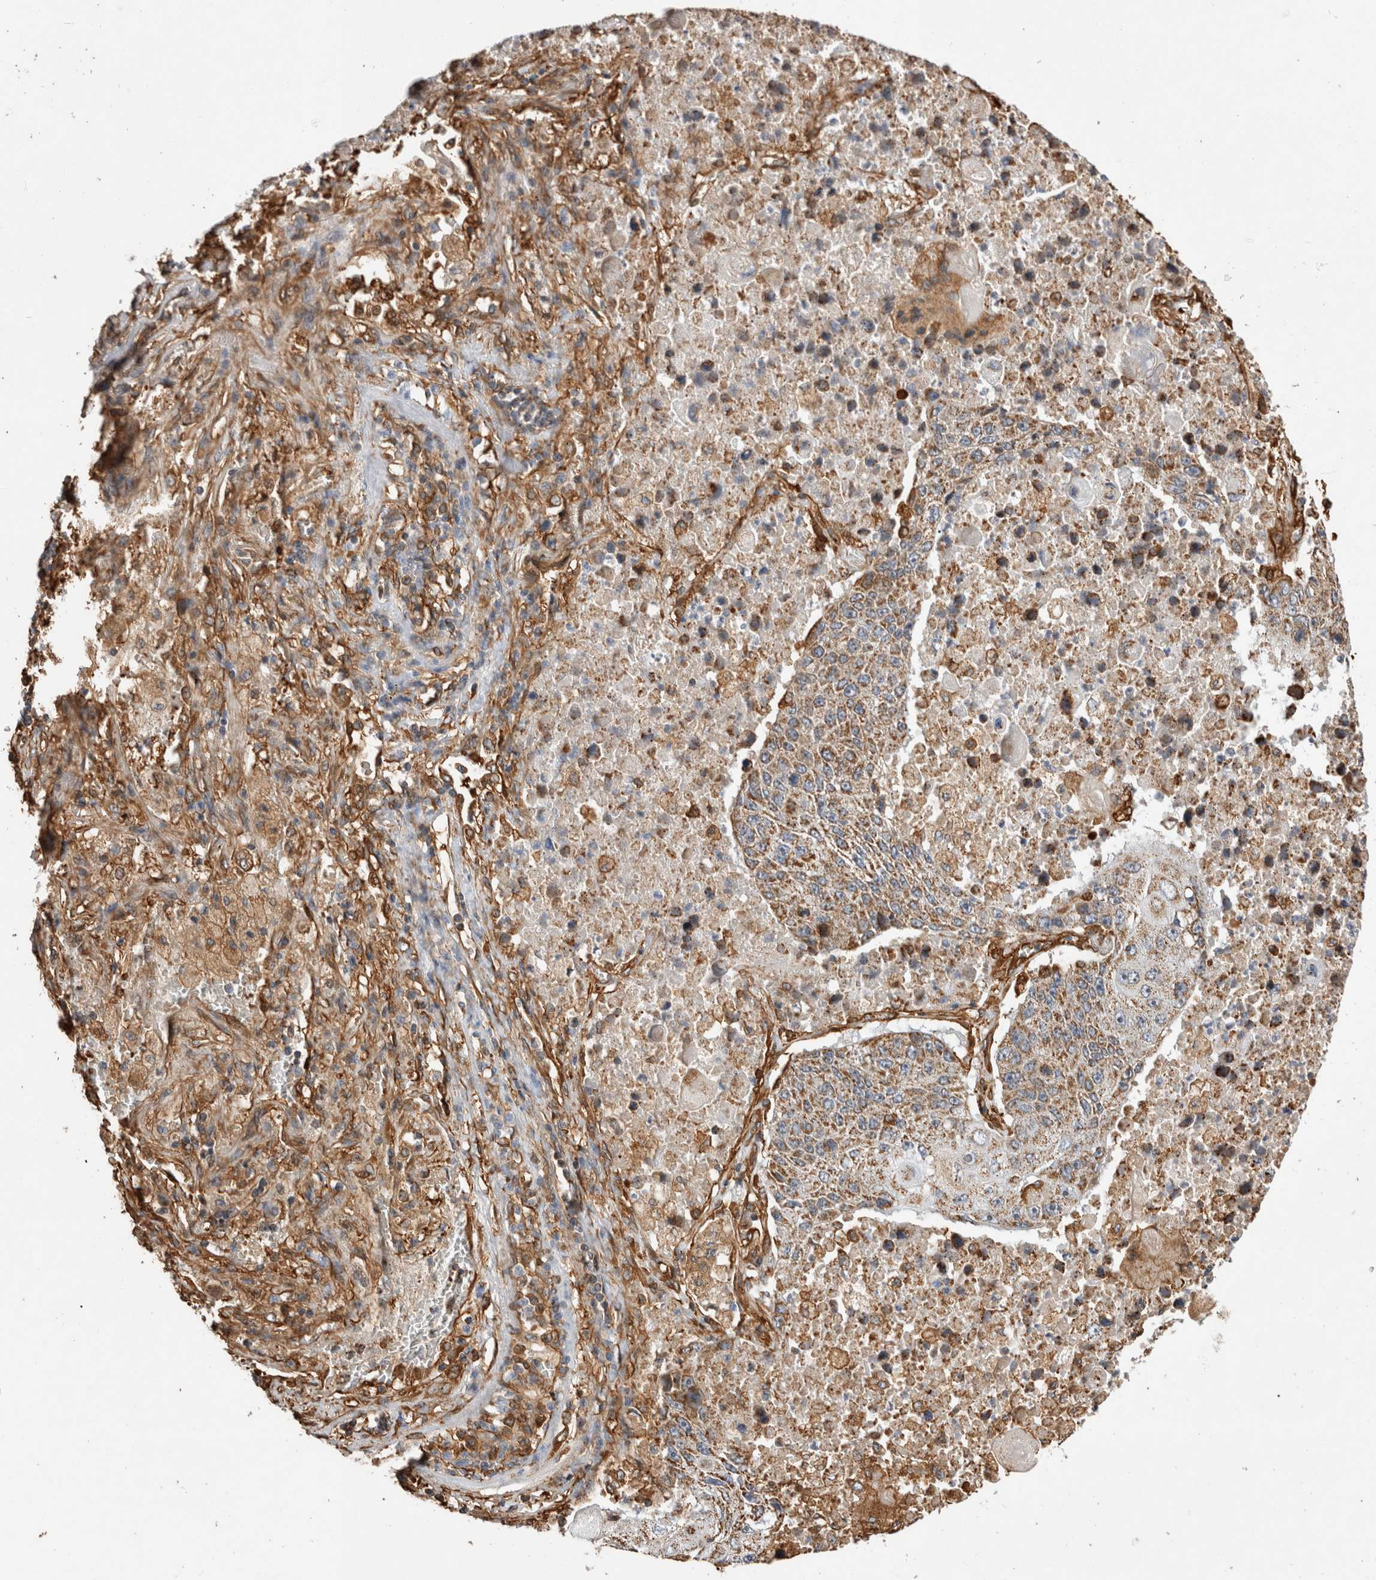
{"staining": {"intensity": "moderate", "quantity": ">75%", "location": "cytoplasmic/membranous"}, "tissue": "lung cancer", "cell_type": "Tumor cells", "image_type": "cancer", "snomed": [{"axis": "morphology", "description": "Squamous cell carcinoma, NOS"}, {"axis": "topography", "description": "Lung"}], "caption": "Squamous cell carcinoma (lung) was stained to show a protein in brown. There is medium levels of moderate cytoplasmic/membranous expression in about >75% of tumor cells. The protein is shown in brown color, while the nuclei are stained blue.", "gene": "ZNF397", "patient": {"sex": "male", "age": 61}}